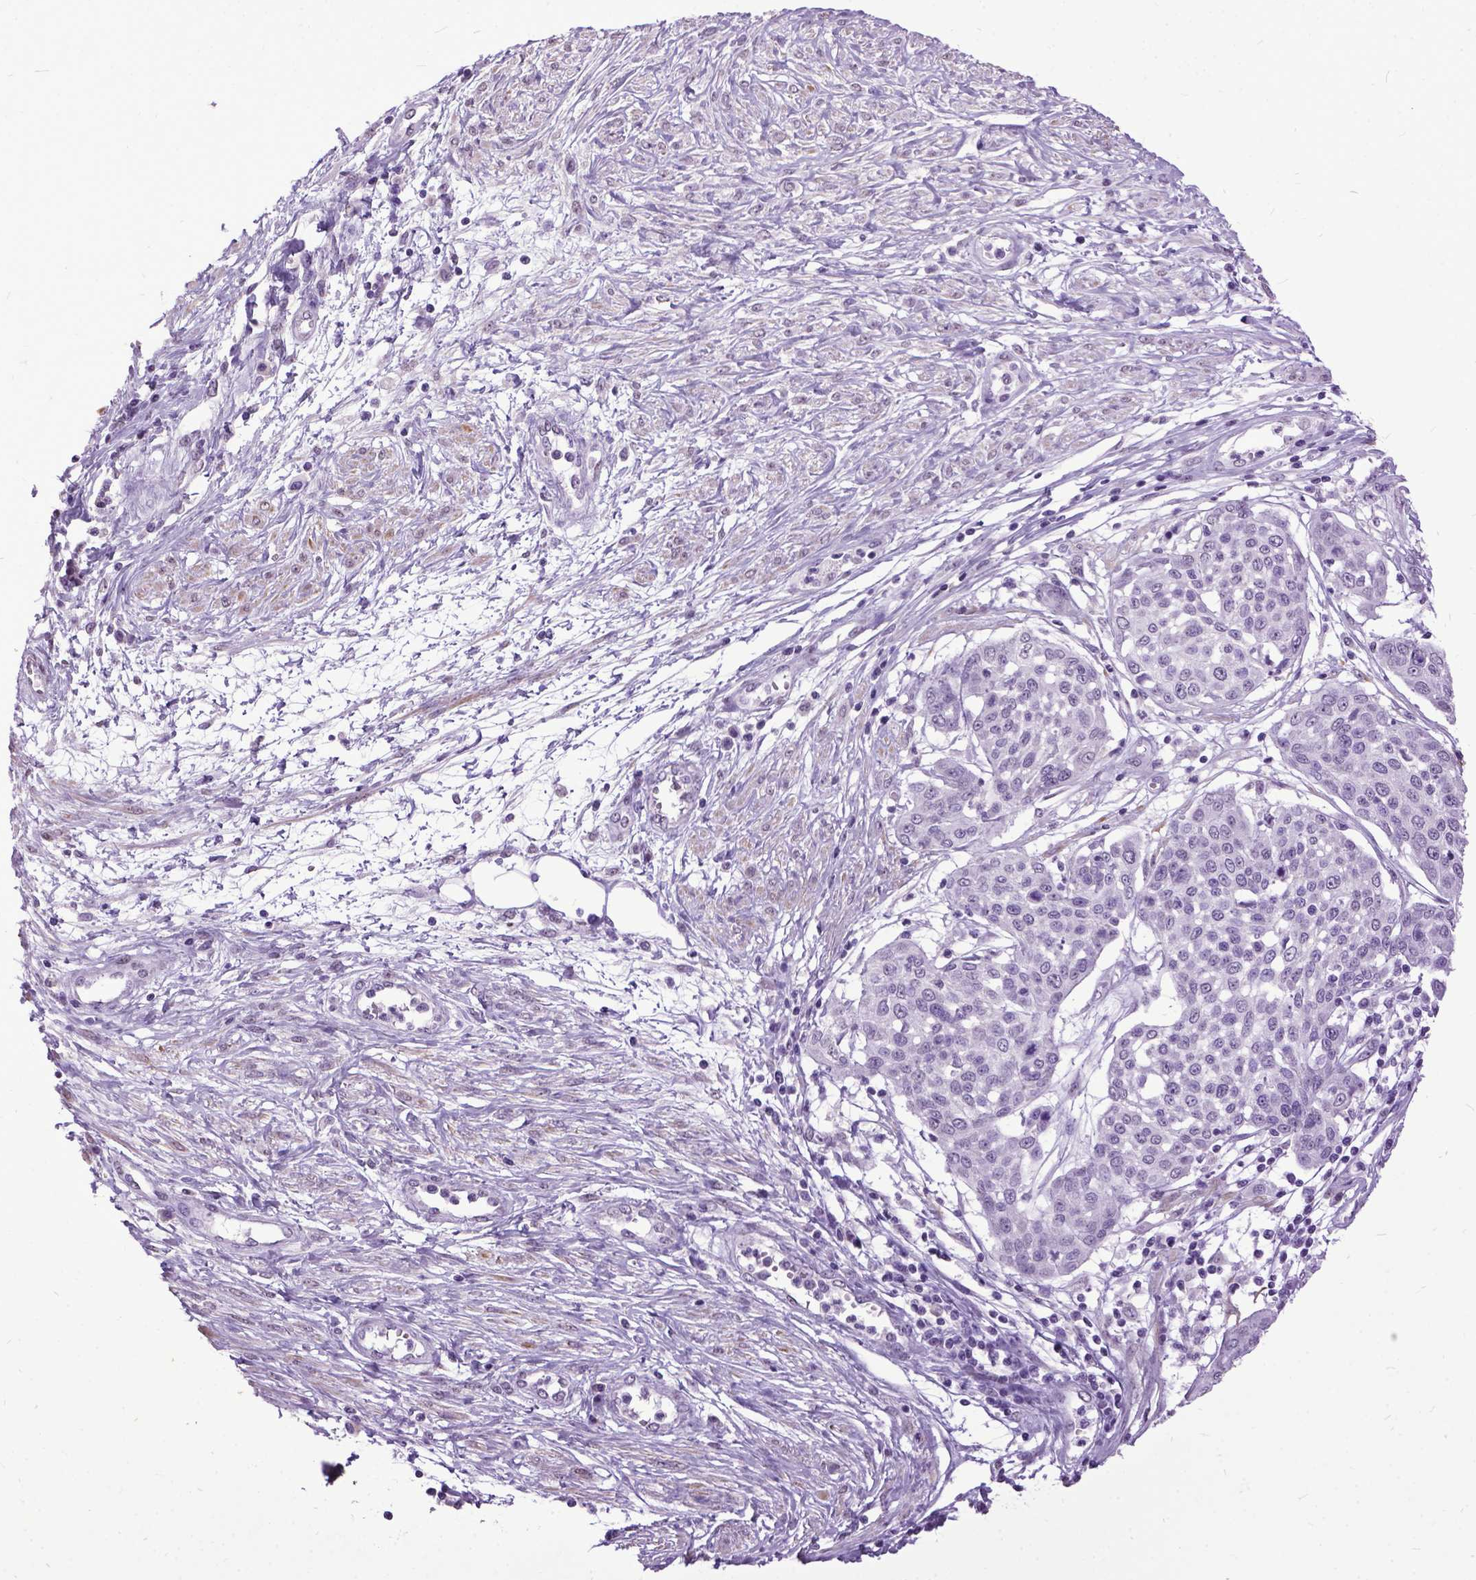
{"staining": {"intensity": "negative", "quantity": "none", "location": "none"}, "tissue": "cervical cancer", "cell_type": "Tumor cells", "image_type": "cancer", "snomed": [{"axis": "morphology", "description": "Squamous cell carcinoma, NOS"}, {"axis": "topography", "description": "Cervix"}], "caption": "DAB (3,3'-diaminobenzidine) immunohistochemical staining of cervical cancer (squamous cell carcinoma) displays no significant staining in tumor cells.", "gene": "MARCHF10", "patient": {"sex": "female", "age": 34}}